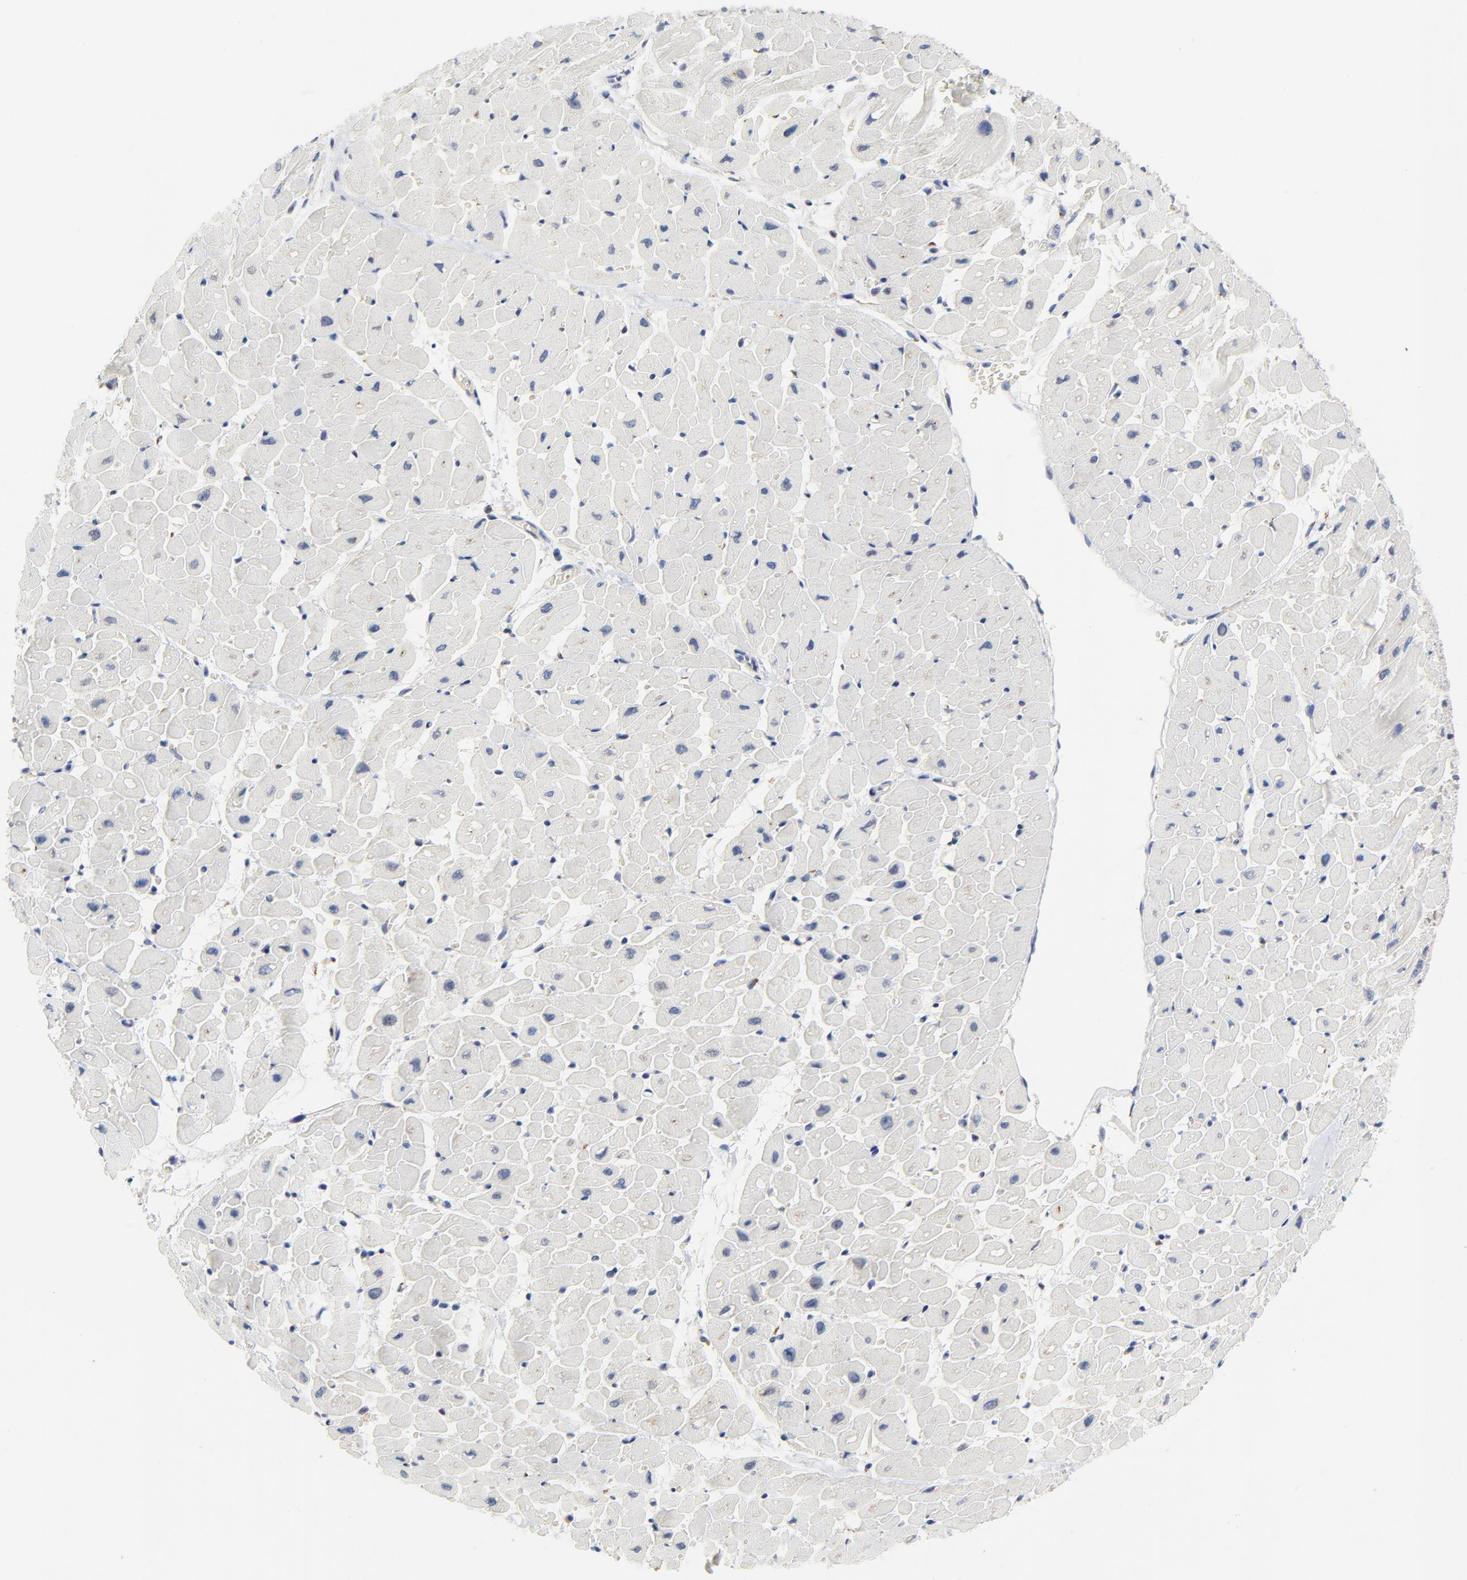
{"staining": {"intensity": "negative", "quantity": "none", "location": "none"}, "tissue": "heart muscle", "cell_type": "Cardiomyocytes", "image_type": "normal", "snomed": [{"axis": "morphology", "description": "Normal tissue, NOS"}, {"axis": "topography", "description": "Heart"}], "caption": "Immunohistochemistry photomicrograph of unremarkable heart muscle: heart muscle stained with DAB (3,3'-diaminobenzidine) reveals no significant protein staining in cardiomyocytes.", "gene": "VAV2", "patient": {"sex": "male", "age": 45}}